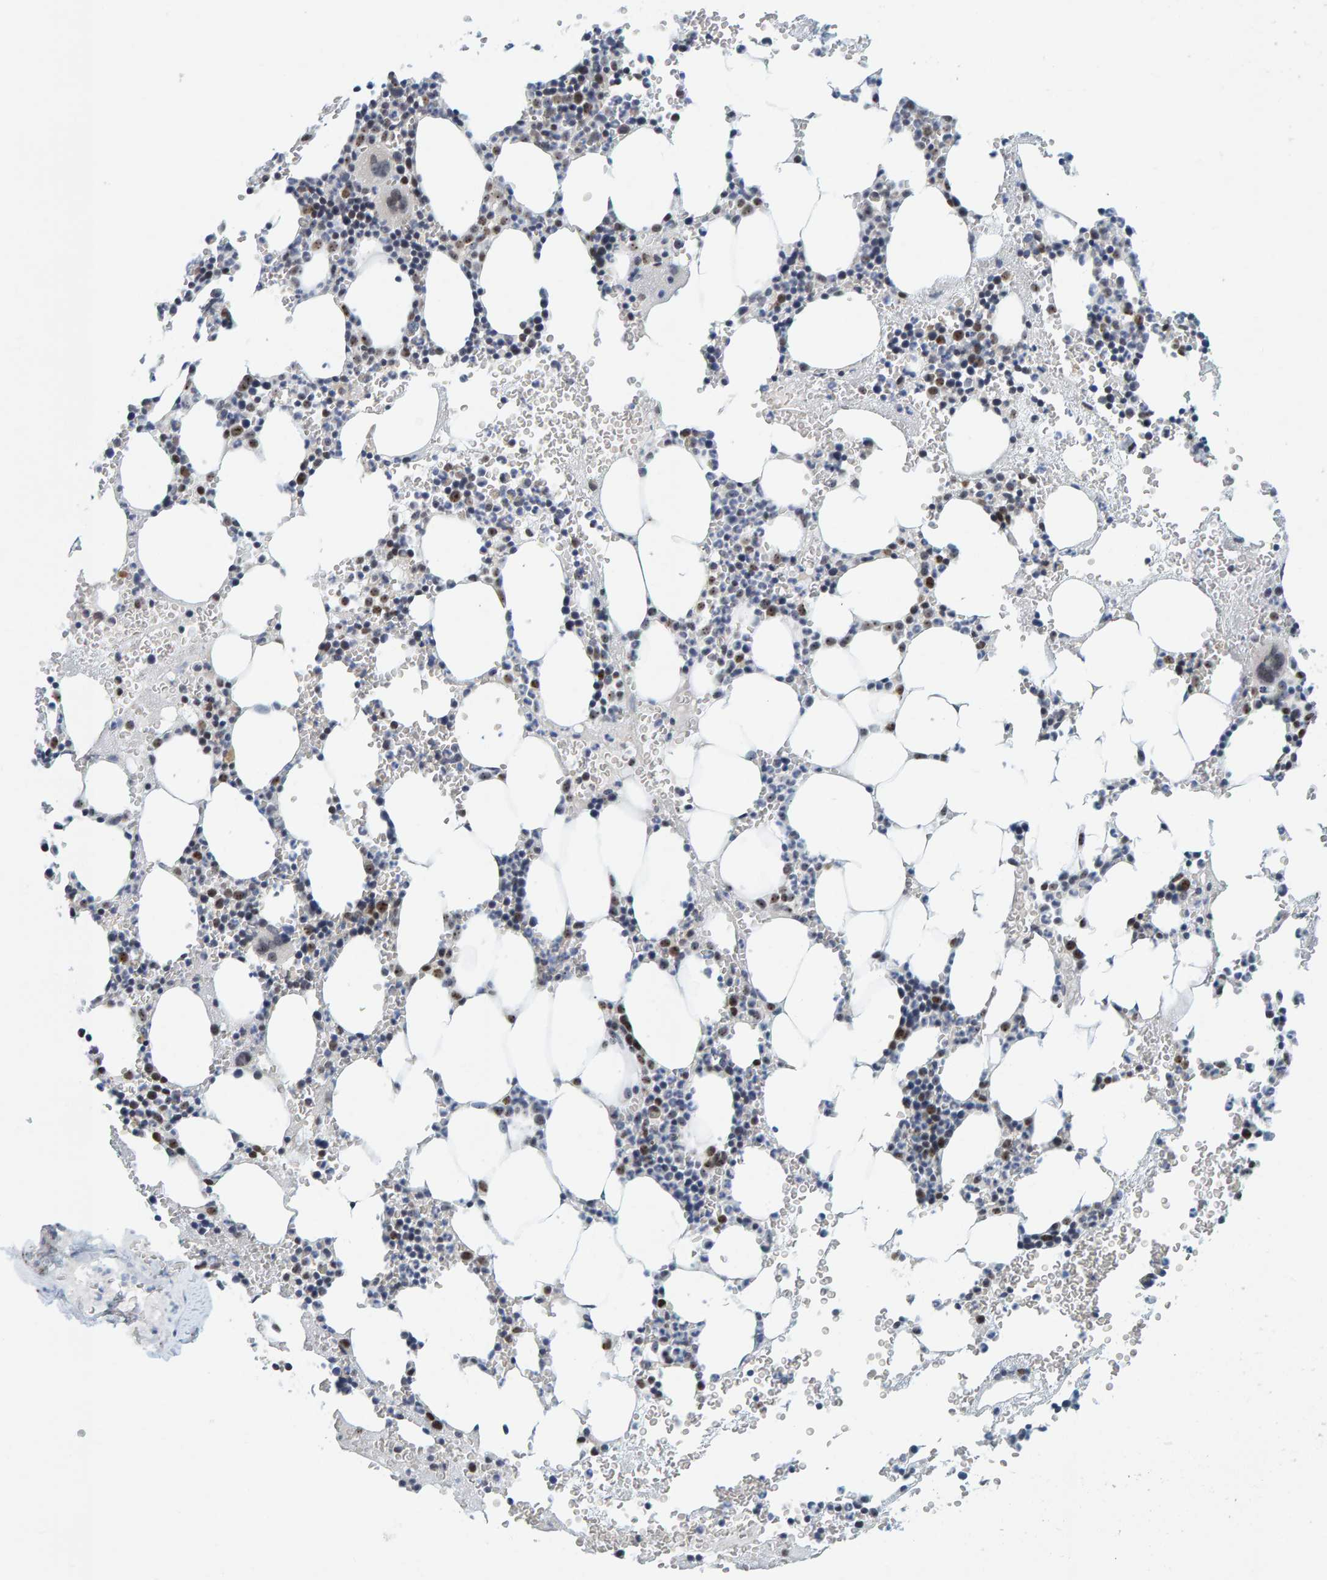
{"staining": {"intensity": "strong", "quantity": "<25%", "location": "nuclear"}, "tissue": "bone marrow", "cell_type": "Hematopoietic cells", "image_type": "normal", "snomed": [{"axis": "morphology", "description": "Normal tissue, NOS"}, {"axis": "morphology", "description": "Inflammation, NOS"}, {"axis": "topography", "description": "Bone marrow"}], "caption": "IHC (DAB (3,3'-diaminobenzidine)) staining of normal human bone marrow exhibits strong nuclear protein staining in about <25% of hematopoietic cells. The staining was performed using DAB (3,3'-diaminobenzidine) to visualize the protein expression in brown, while the nuclei were stained in blue with hematoxylin (Magnification: 20x).", "gene": "POLR1E", "patient": {"sex": "female", "age": 67}}